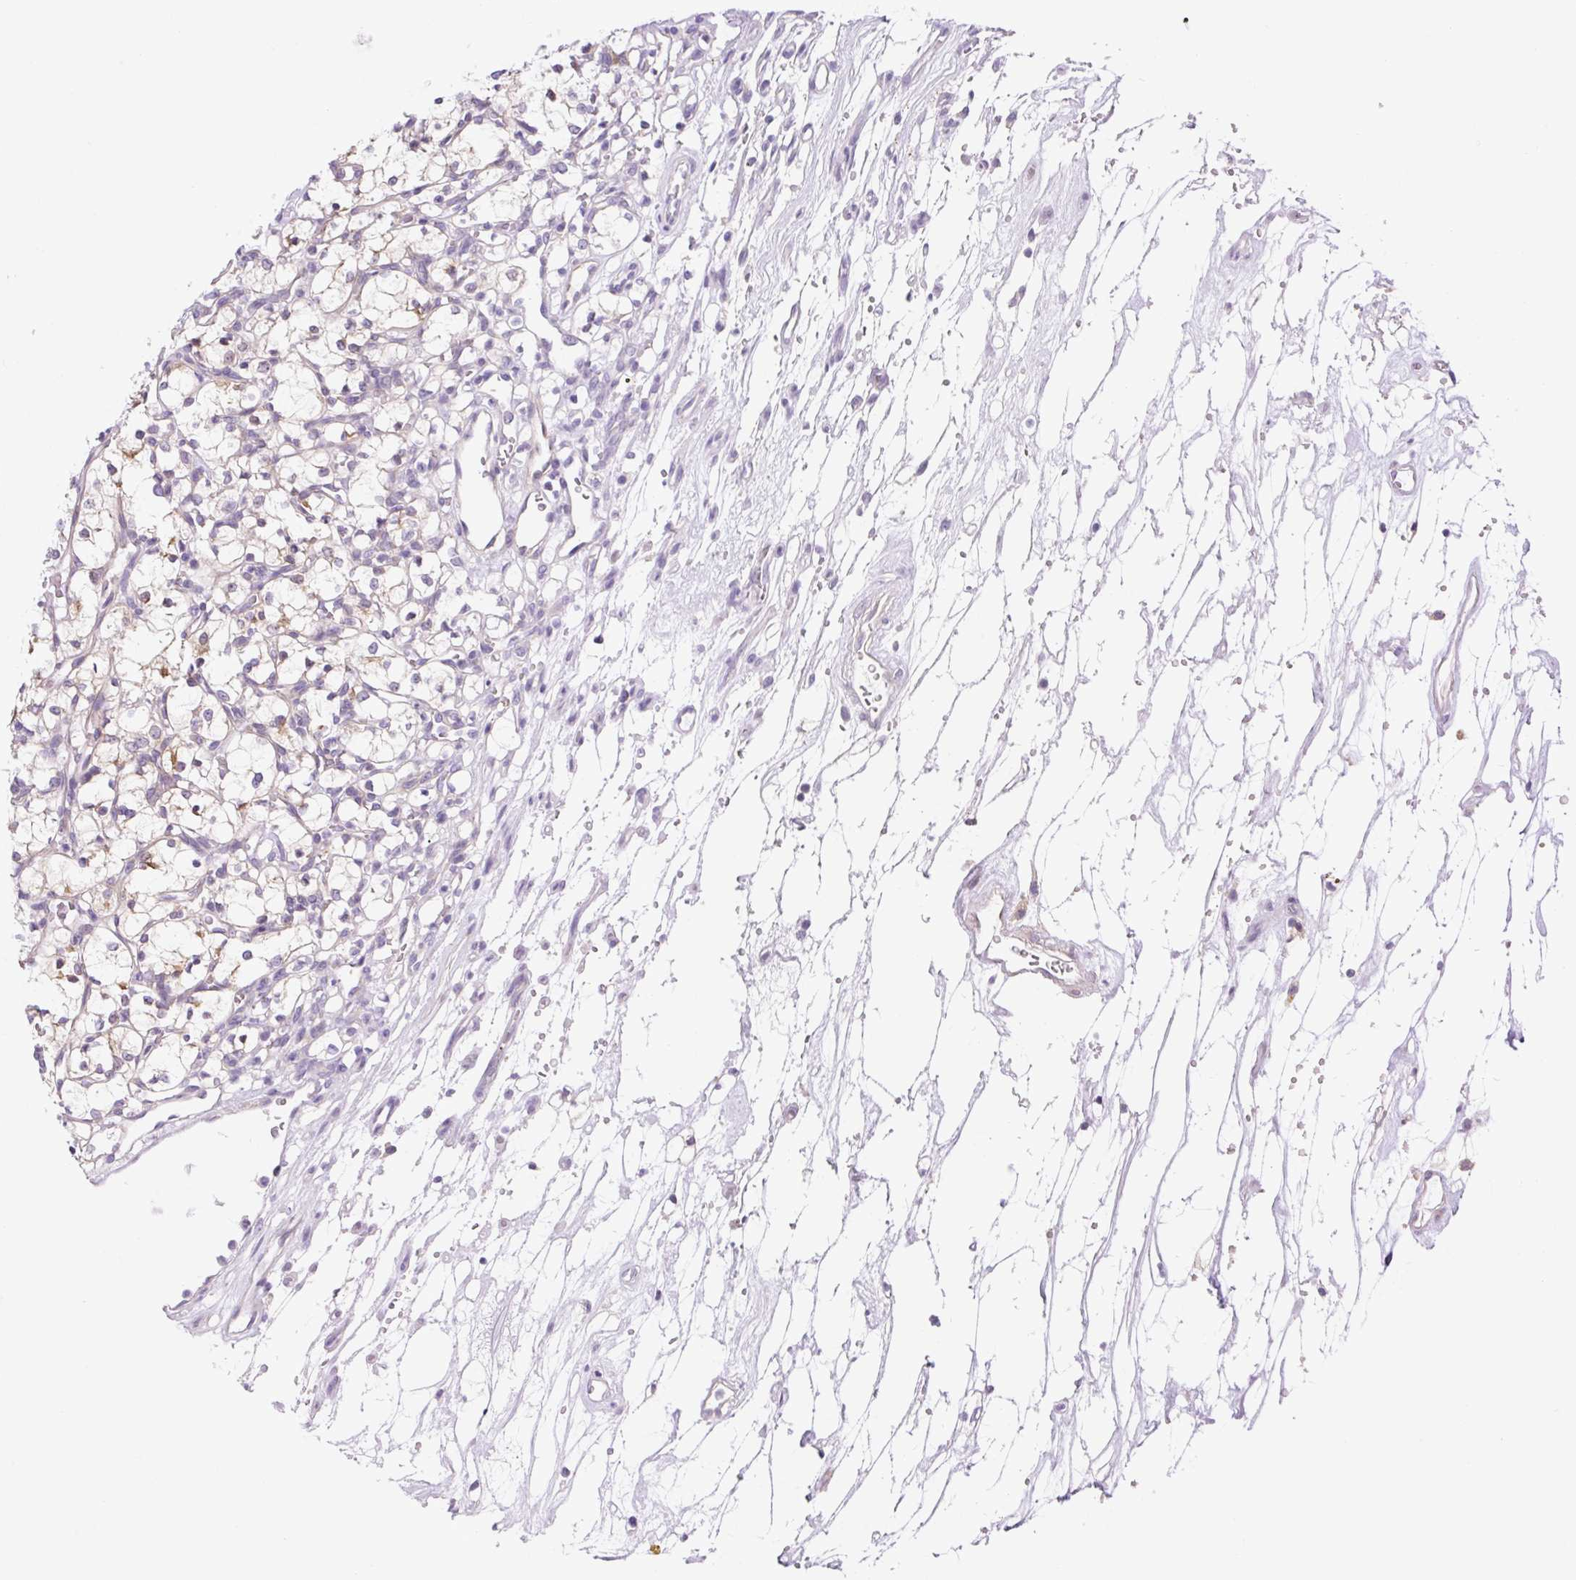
{"staining": {"intensity": "negative", "quantity": "none", "location": "none"}, "tissue": "renal cancer", "cell_type": "Tumor cells", "image_type": "cancer", "snomed": [{"axis": "morphology", "description": "Adenocarcinoma, NOS"}, {"axis": "topography", "description": "Kidney"}], "caption": "Immunohistochemistry (IHC) photomicrograph of adenocarcinoma (renal) stained for a protein (brown), which reveals no expression in tumor cells.", "gene": "CAMK2B", "patient": {"sex": "female", "age": 69}}